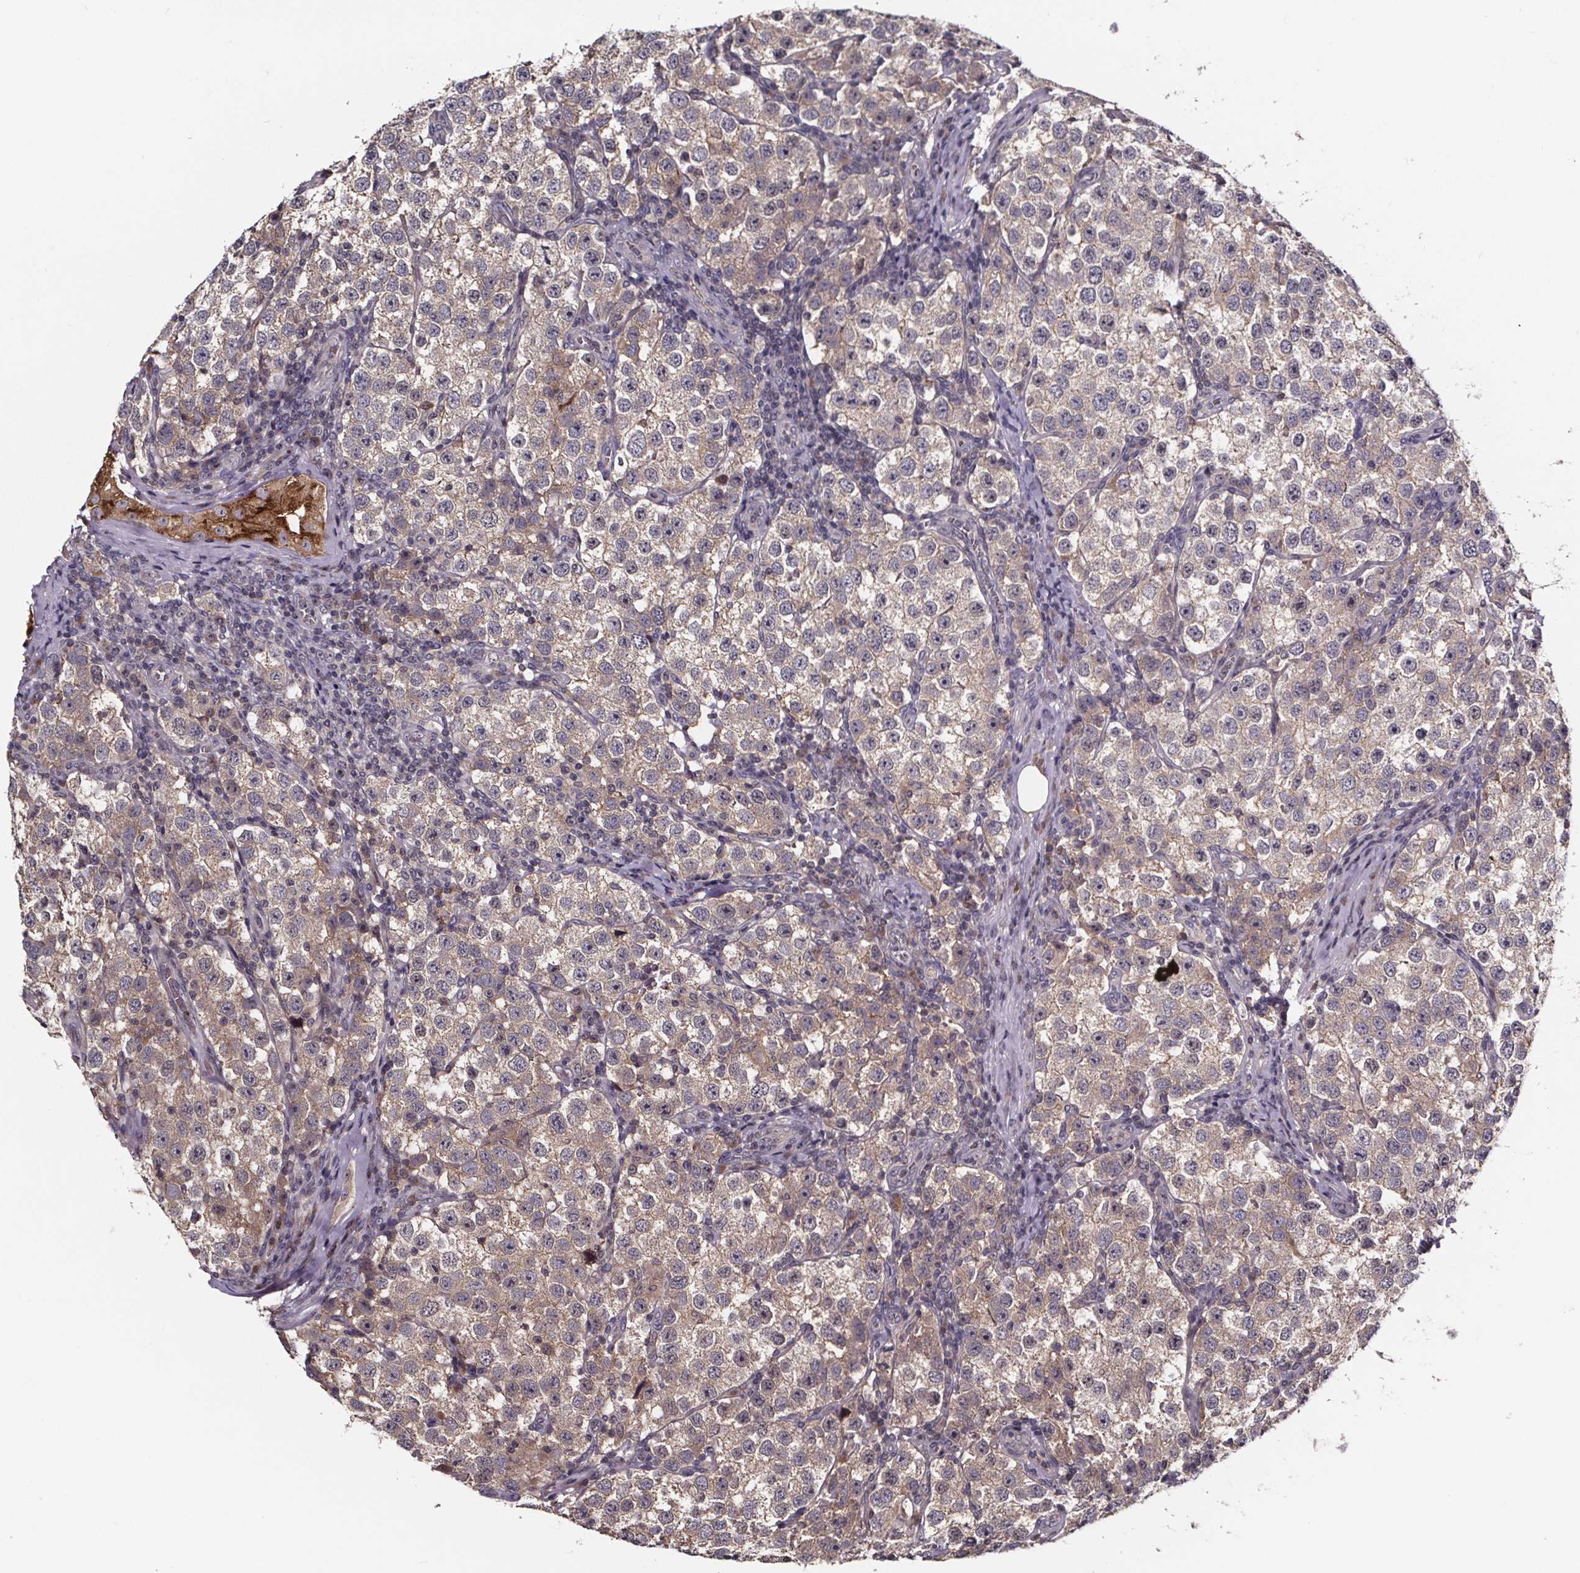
{"staining": {"intensity": "weak", "quantity": "25%-75%", "location": "cytoplasmic/membranous"}, "tissue": "testis cancer", "cell_type": "Tumor cells", "image_type": "cancer", "snomed": [{"axis": "morphology", "description": "Seminoma, NOS"}, {"axis": "topography", "description": "Testis"}], "caption": "The photomicrograph shows staining of testis cancer (seminoma), revealing weak cytoplasmic/membranous protein expression (brown color) within tumor cells.", "gene": "SMIM1", "patient": {"sex": "male", "age": 37}}